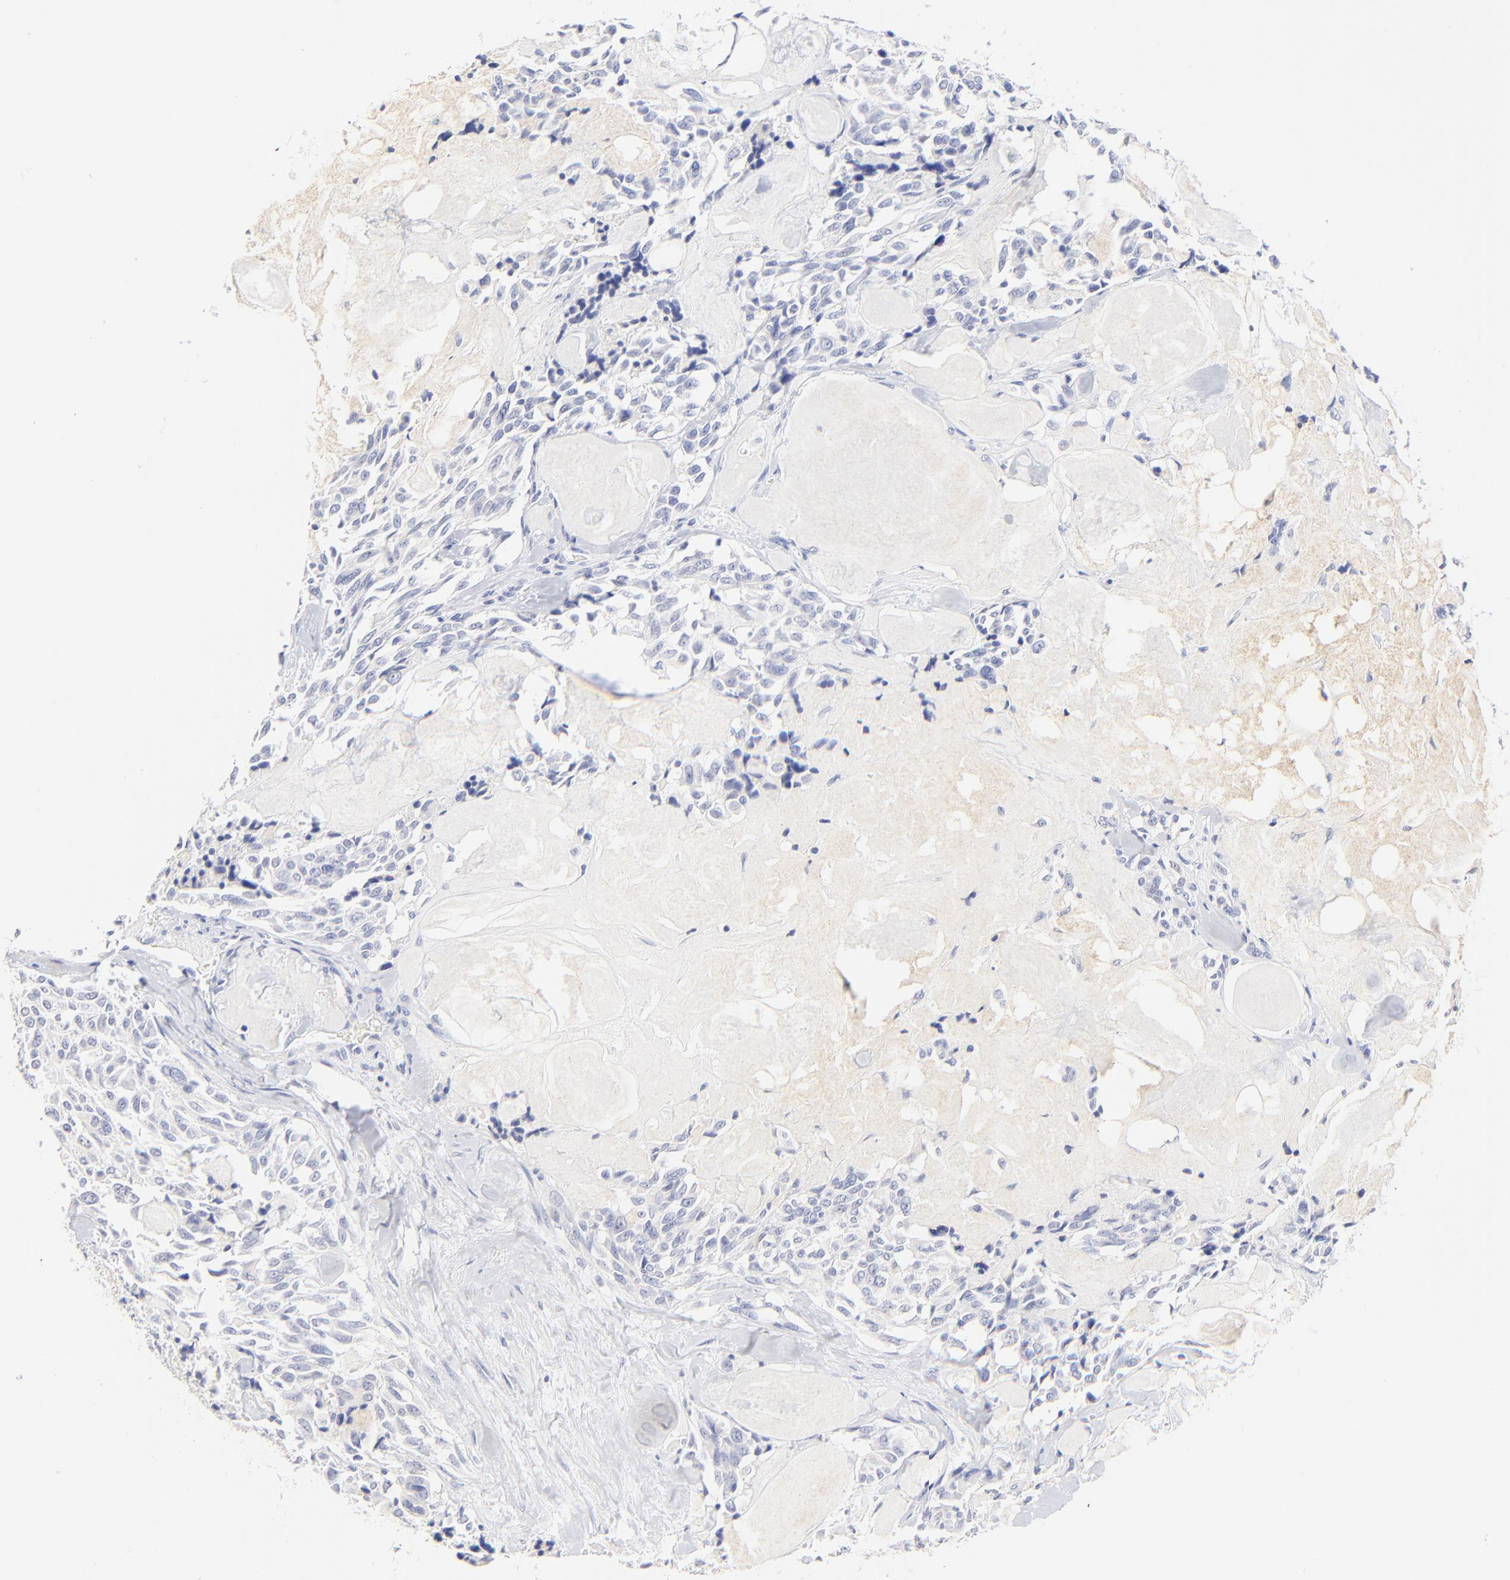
{"staining": {"intensity": "negative", "quantity": "none", "location": "none"}, "tissue": "thyroid cancer", "cell_type": "Tumor cells", "image_type": "cancer", "snomed": [{"axis": "morphology", "description": "Carcinoma, NOS"}, {"axis": "morphology", "description": "Carcinoid, malignant, NOS"}, {"axis": "topography", "description": "Thyroid gland"}], "caption": "The histopathology image reveals no significant positivity in tumor cells of malignant carcinoid (thyroid).", "gene": "SULT4A1", "patient": {"sex": "male", "age": 33}}